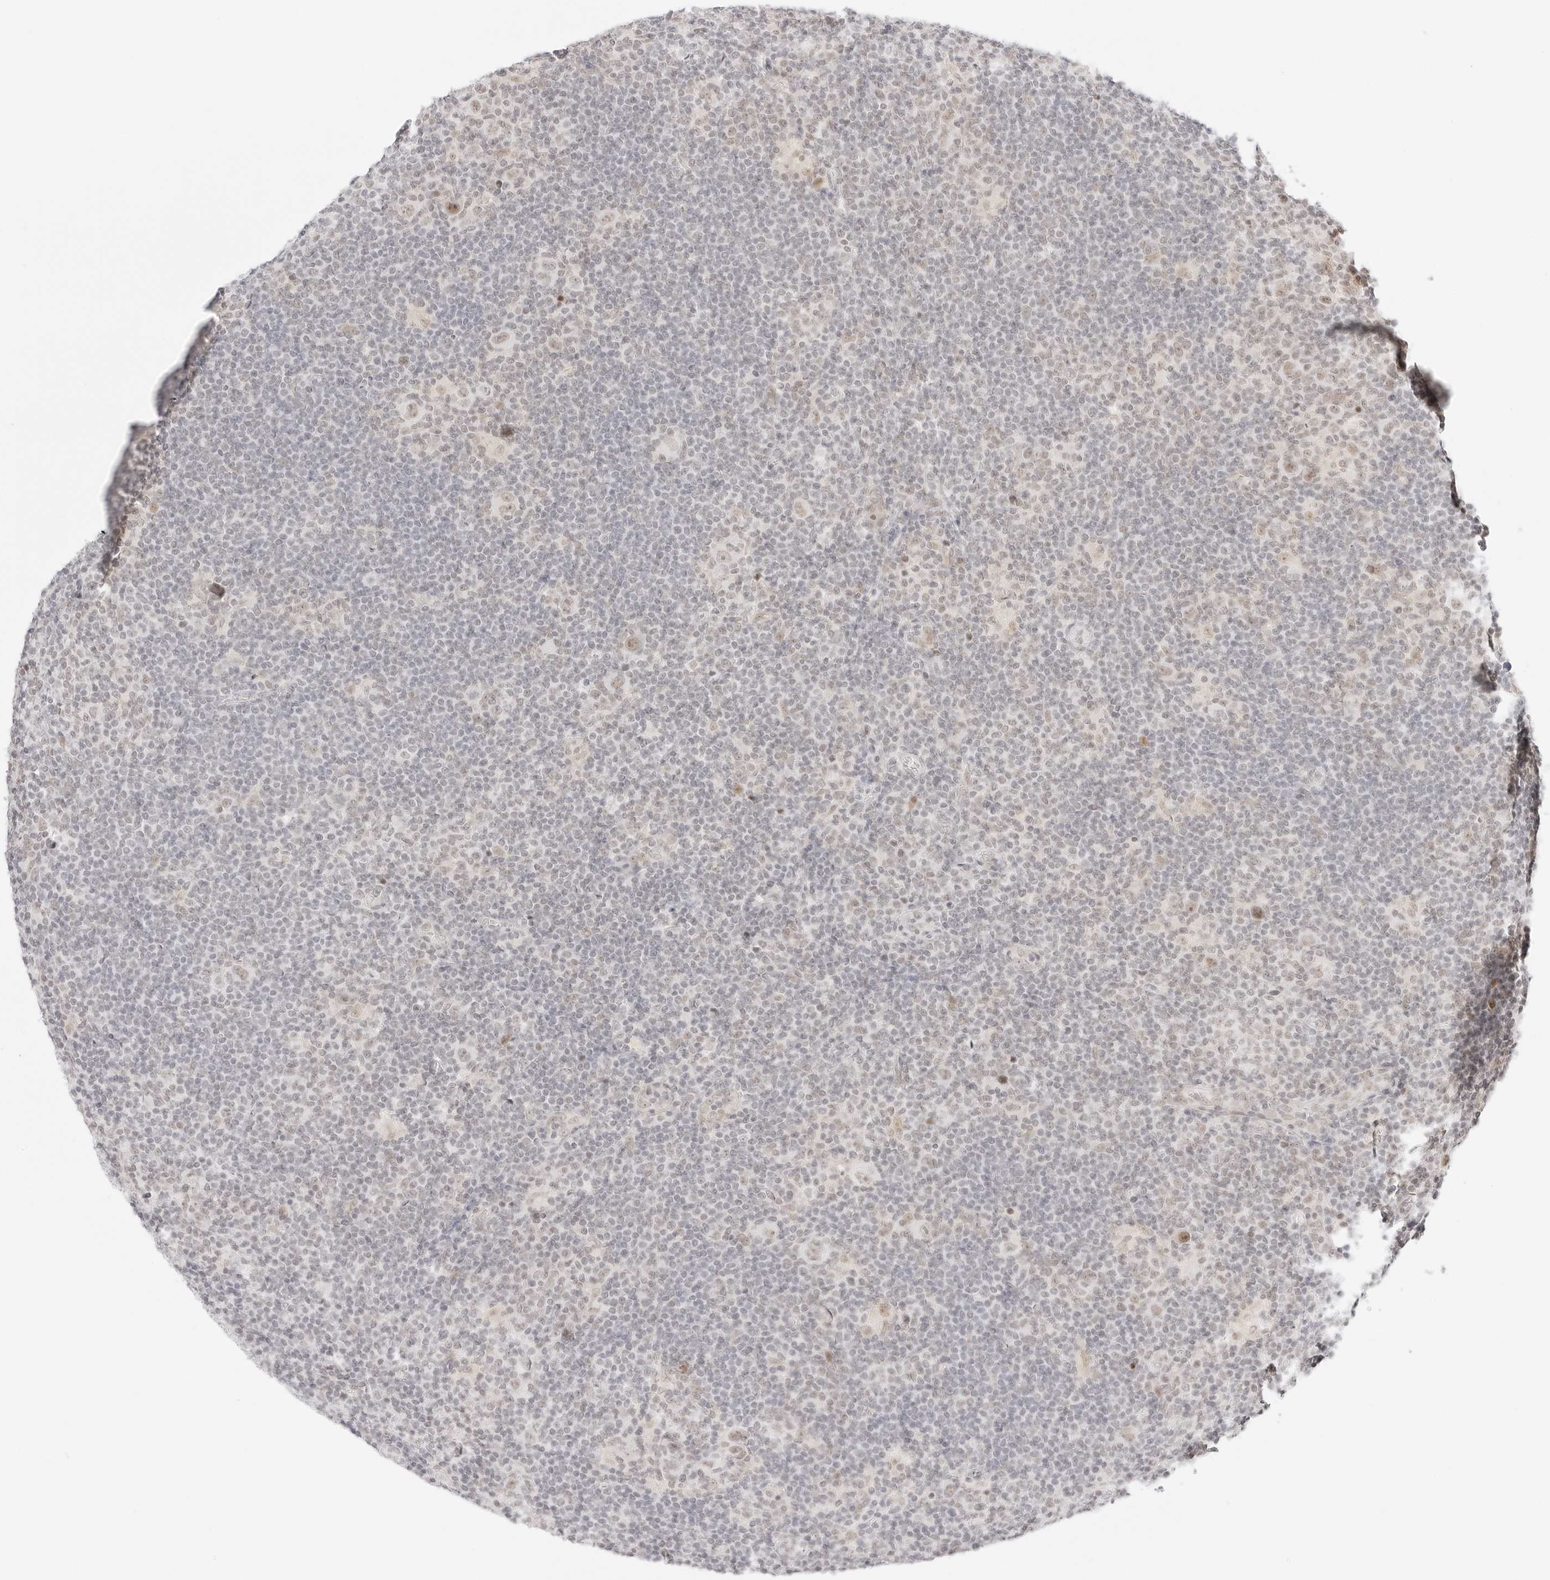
{"staining": {"intensity": "weak", "quantity": "25%-75%", "location": "nuclear"}, "tissue": "lymphoma", "cell_type": "Tumor cells", "image_type": "cancer", "snomed": [{"axis": "morphology", "description": "Hodgkin's disease, NOS"}, {"axis": "topography", "description": "Lymph node"}], "caption": "Immunohistochemistry of human lymphoma shows low levels of weak nuclear positivity in approximately 25%-75% of tumor cells.", "gene": "ITGA6", "patient": {"sex": "female", "age": 57}}